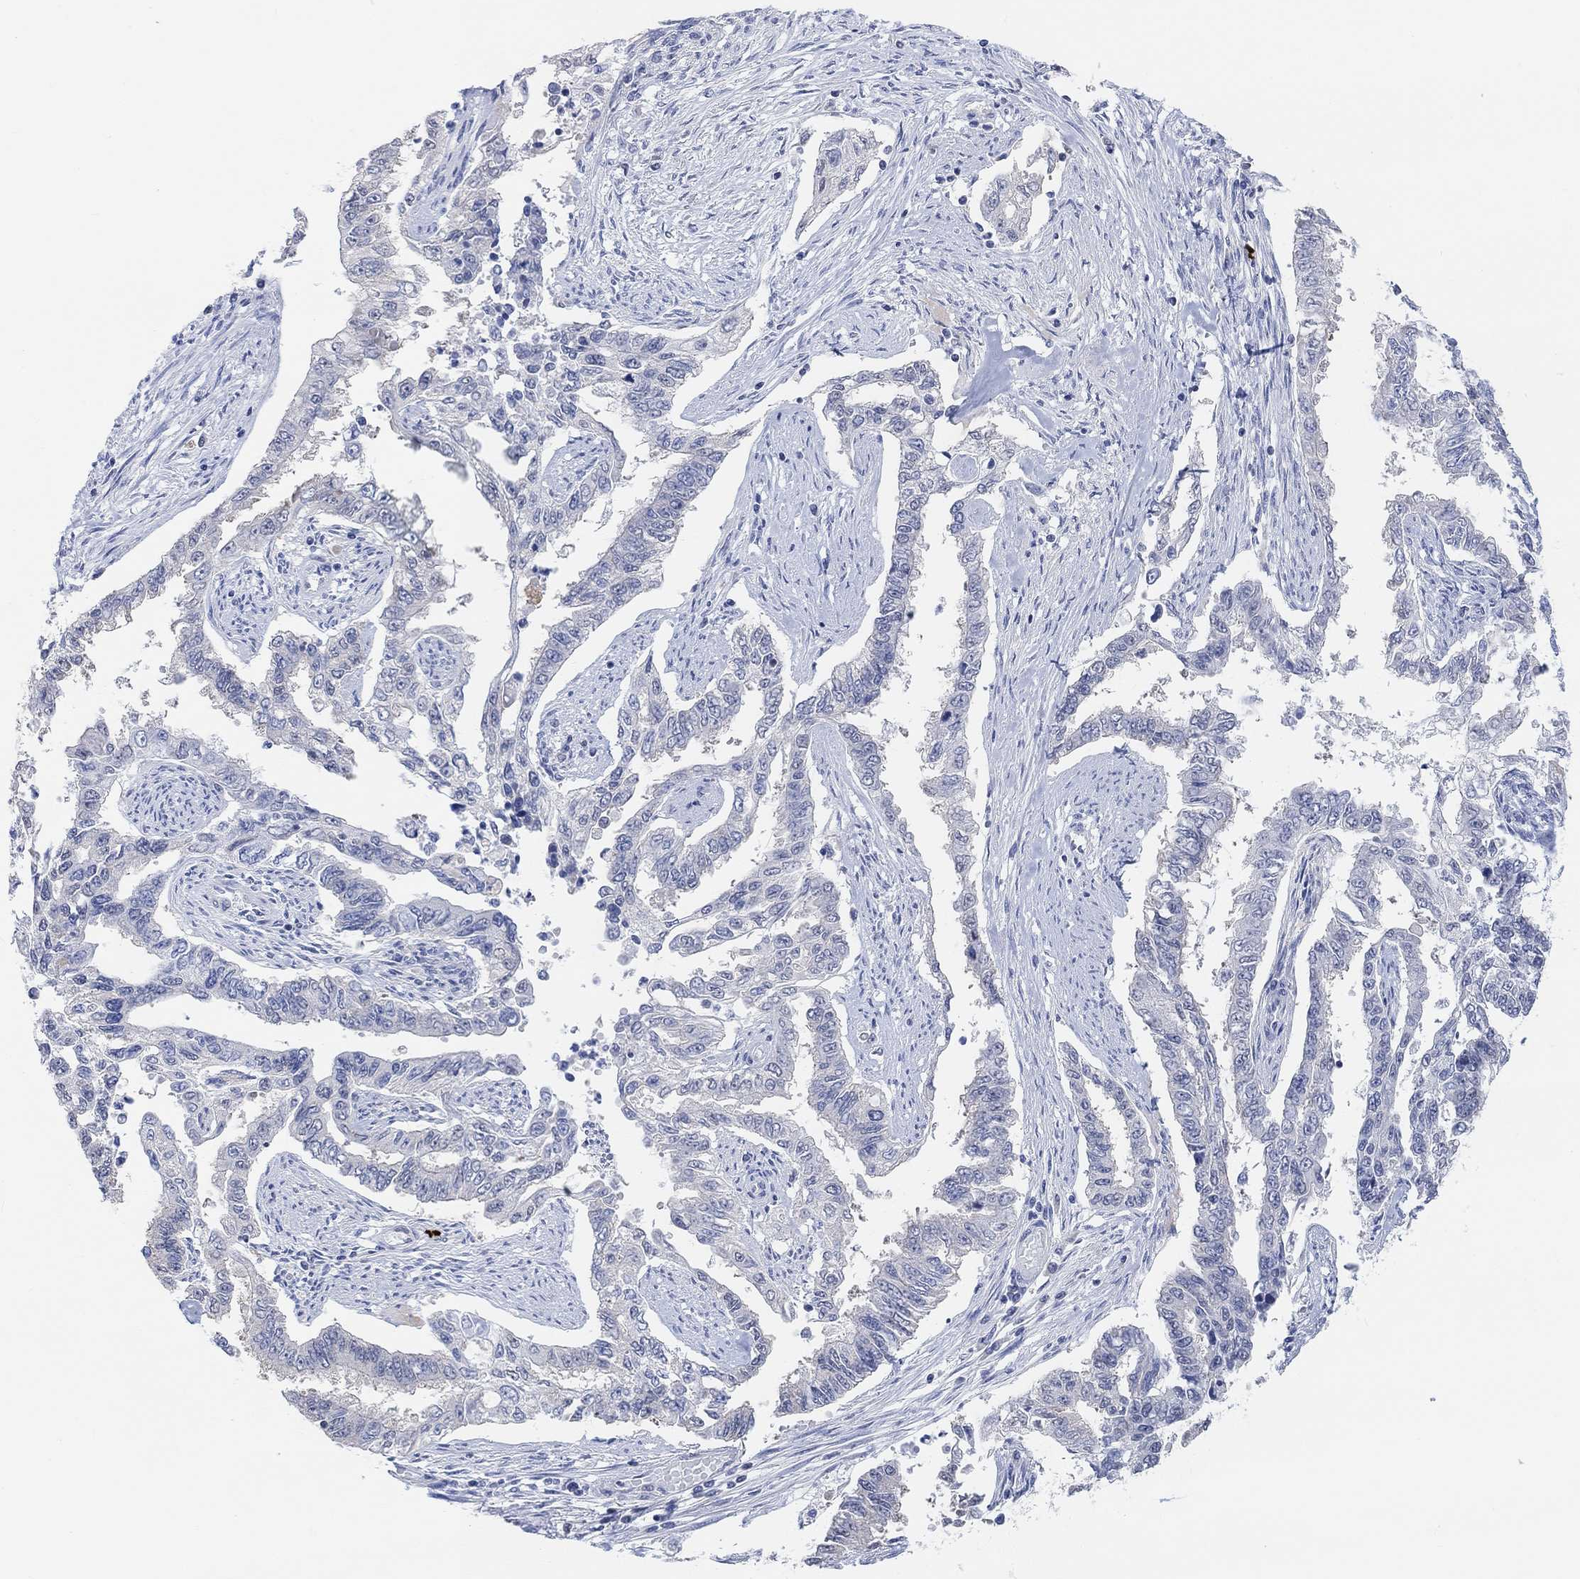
{"staining": {"intensity": "negative", "quantity": "none", "location": "none"}, "tissue": "endometrial cancer", "cell_type": "Tumor cells", "image_type": "cancer", "snomed": [{"axis": "morphology", "description": "Adenocarcinoma, NOS"}, {"axis": "topography", "description": "Uterus"}], "caption": "Immunohistochemistry of endometrial cancer (adenocarcinoma) reveals no staining in tumor cells. (DAB IHC, high magnification).", "gene": "MUC1", "patient": {"sex": "female", "age": 59}}